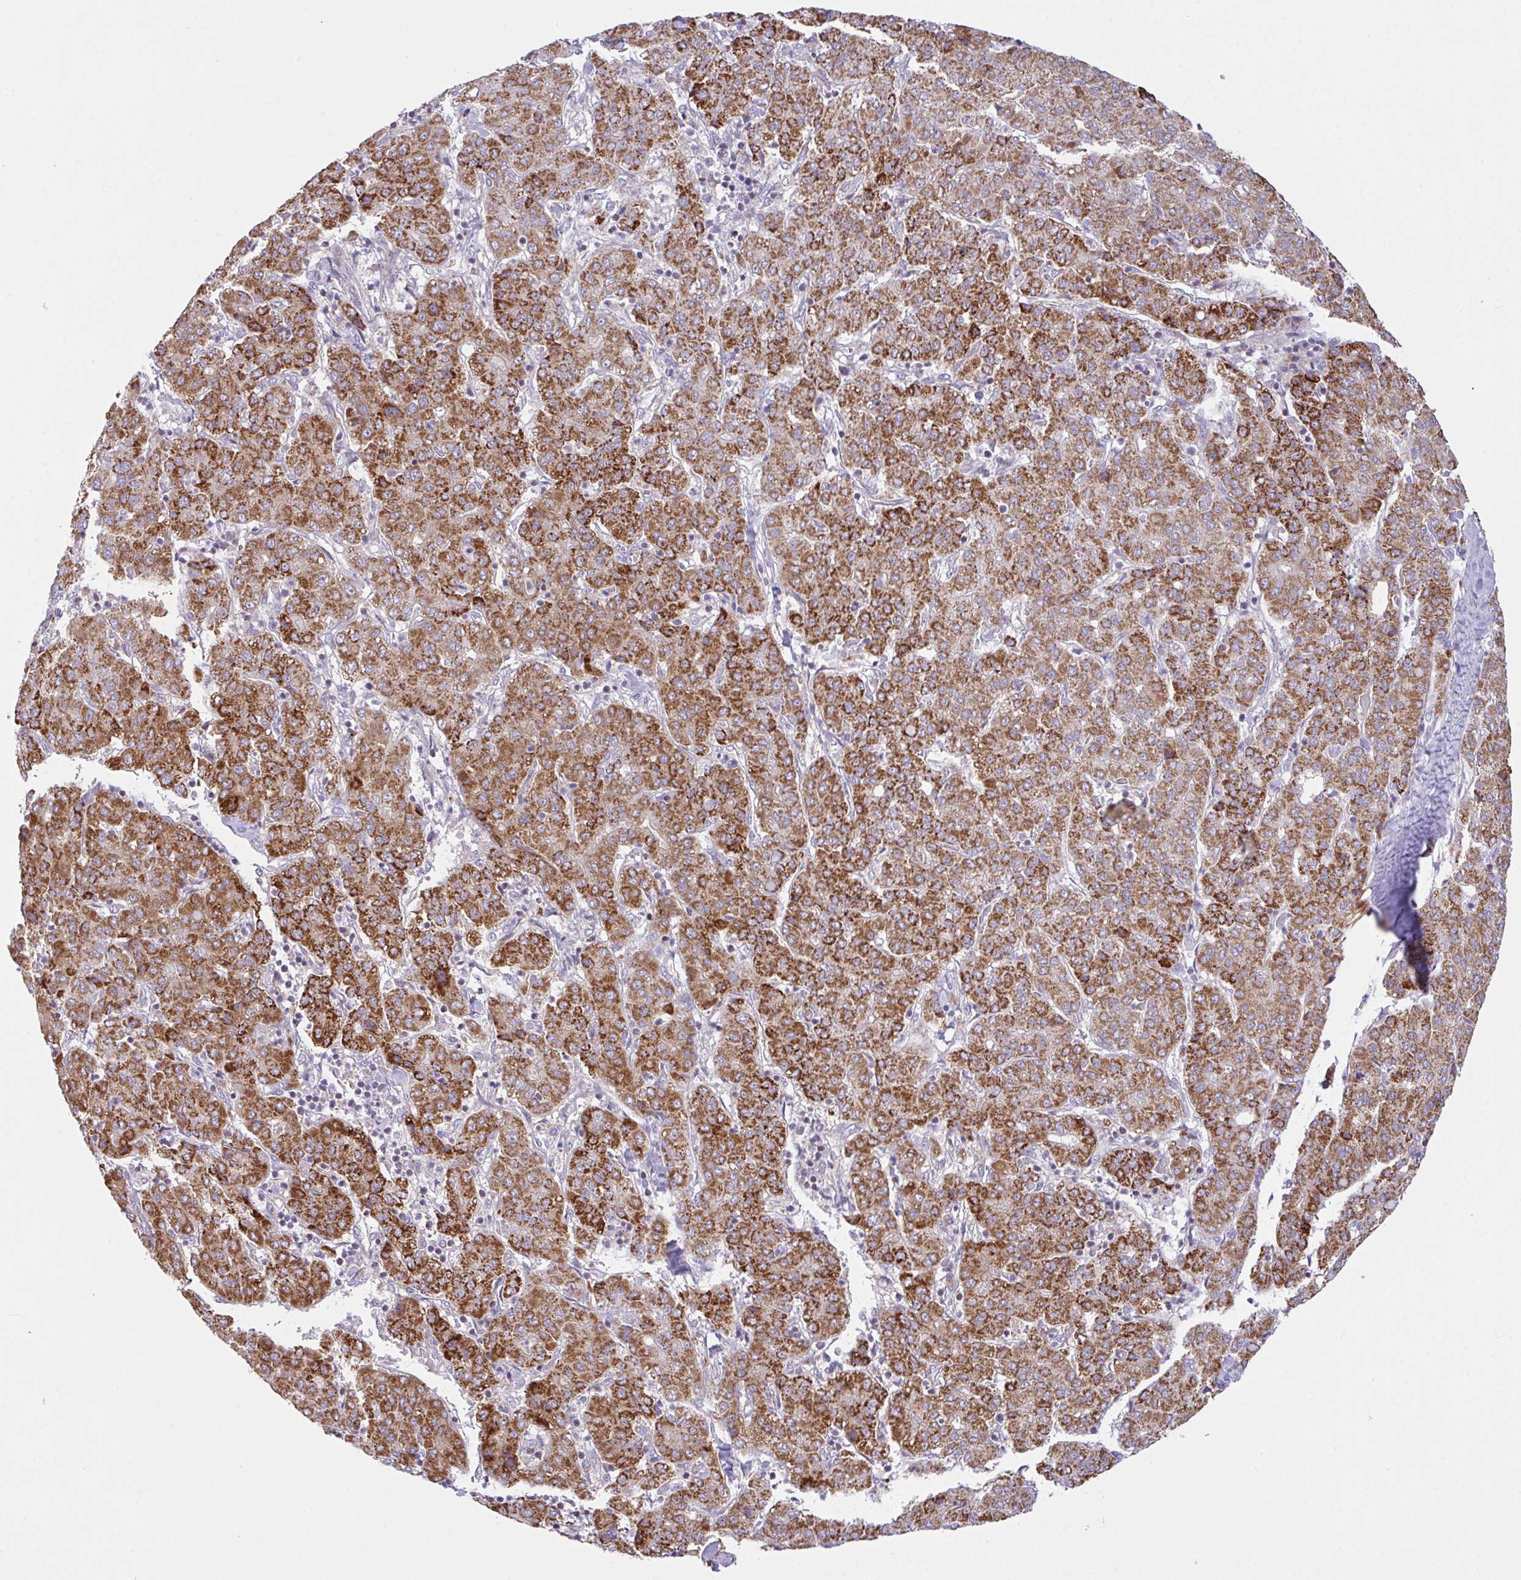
{"staining": {"intensity": "strong", "quantity": ">75%", "location": "cytoplasmic/membranous"}, "tissue": "liver cancer", "cell_type": "Tumor cells", "image_type": "cancer", "snomed": [{"axis": "morphology", "description": "Carcinoma, Hepatocellular, NOS"}, {"axis": "topography", "description": "Liver"}], "caption": "Immunohistochemical staining of human liver cancer (hepatocellular carcinoma) reveals high levels of strong cytoplasmic/membranous positivity in about >75% of tumor cells.", "gene": "CHDH", "patient": {"sex": "male", "age": 65}}